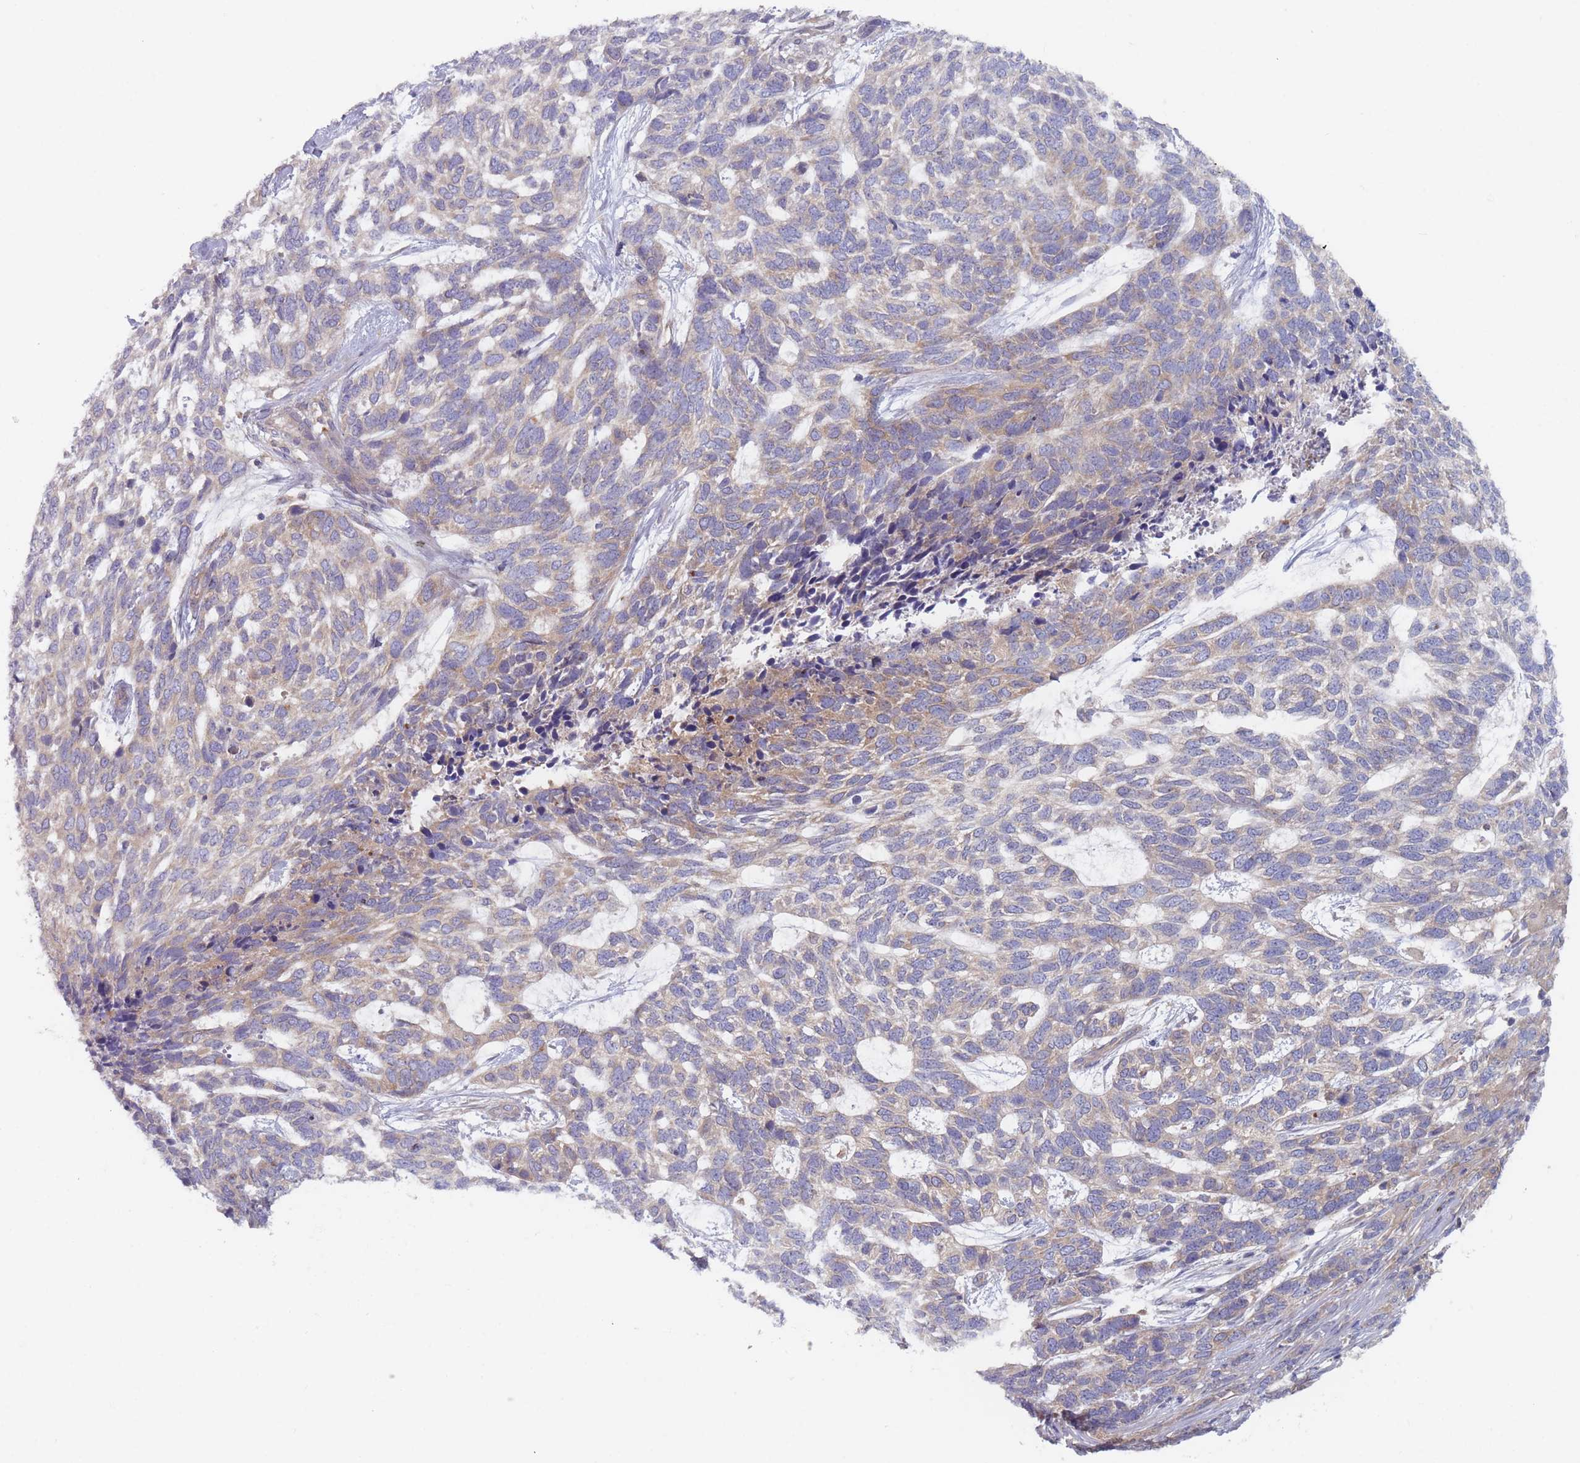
{"staining": {"intensity": "weak", "quantity": "25%-75%", "location": "cytoplasmic/membranous"}, "tissue": "skin cancer", "cell_type": "Tumor cells", "image_type": "cancer", "snomed": [{"axis": "morphology", "description": "Basal cell carcinoma"}, {"axis": "topography", "description": "Skin"}], "caption": "The micrograph shows staining of skin cancer (basal cell carcinoma), revealing weak cytoplasmic/membranous protein expression (brown color) within tumor cells. (Brightfield microscopy of DAB IHC at high magnification).", "gene": "EFCC1", "patient": {"sex": "female", "age": 65}}